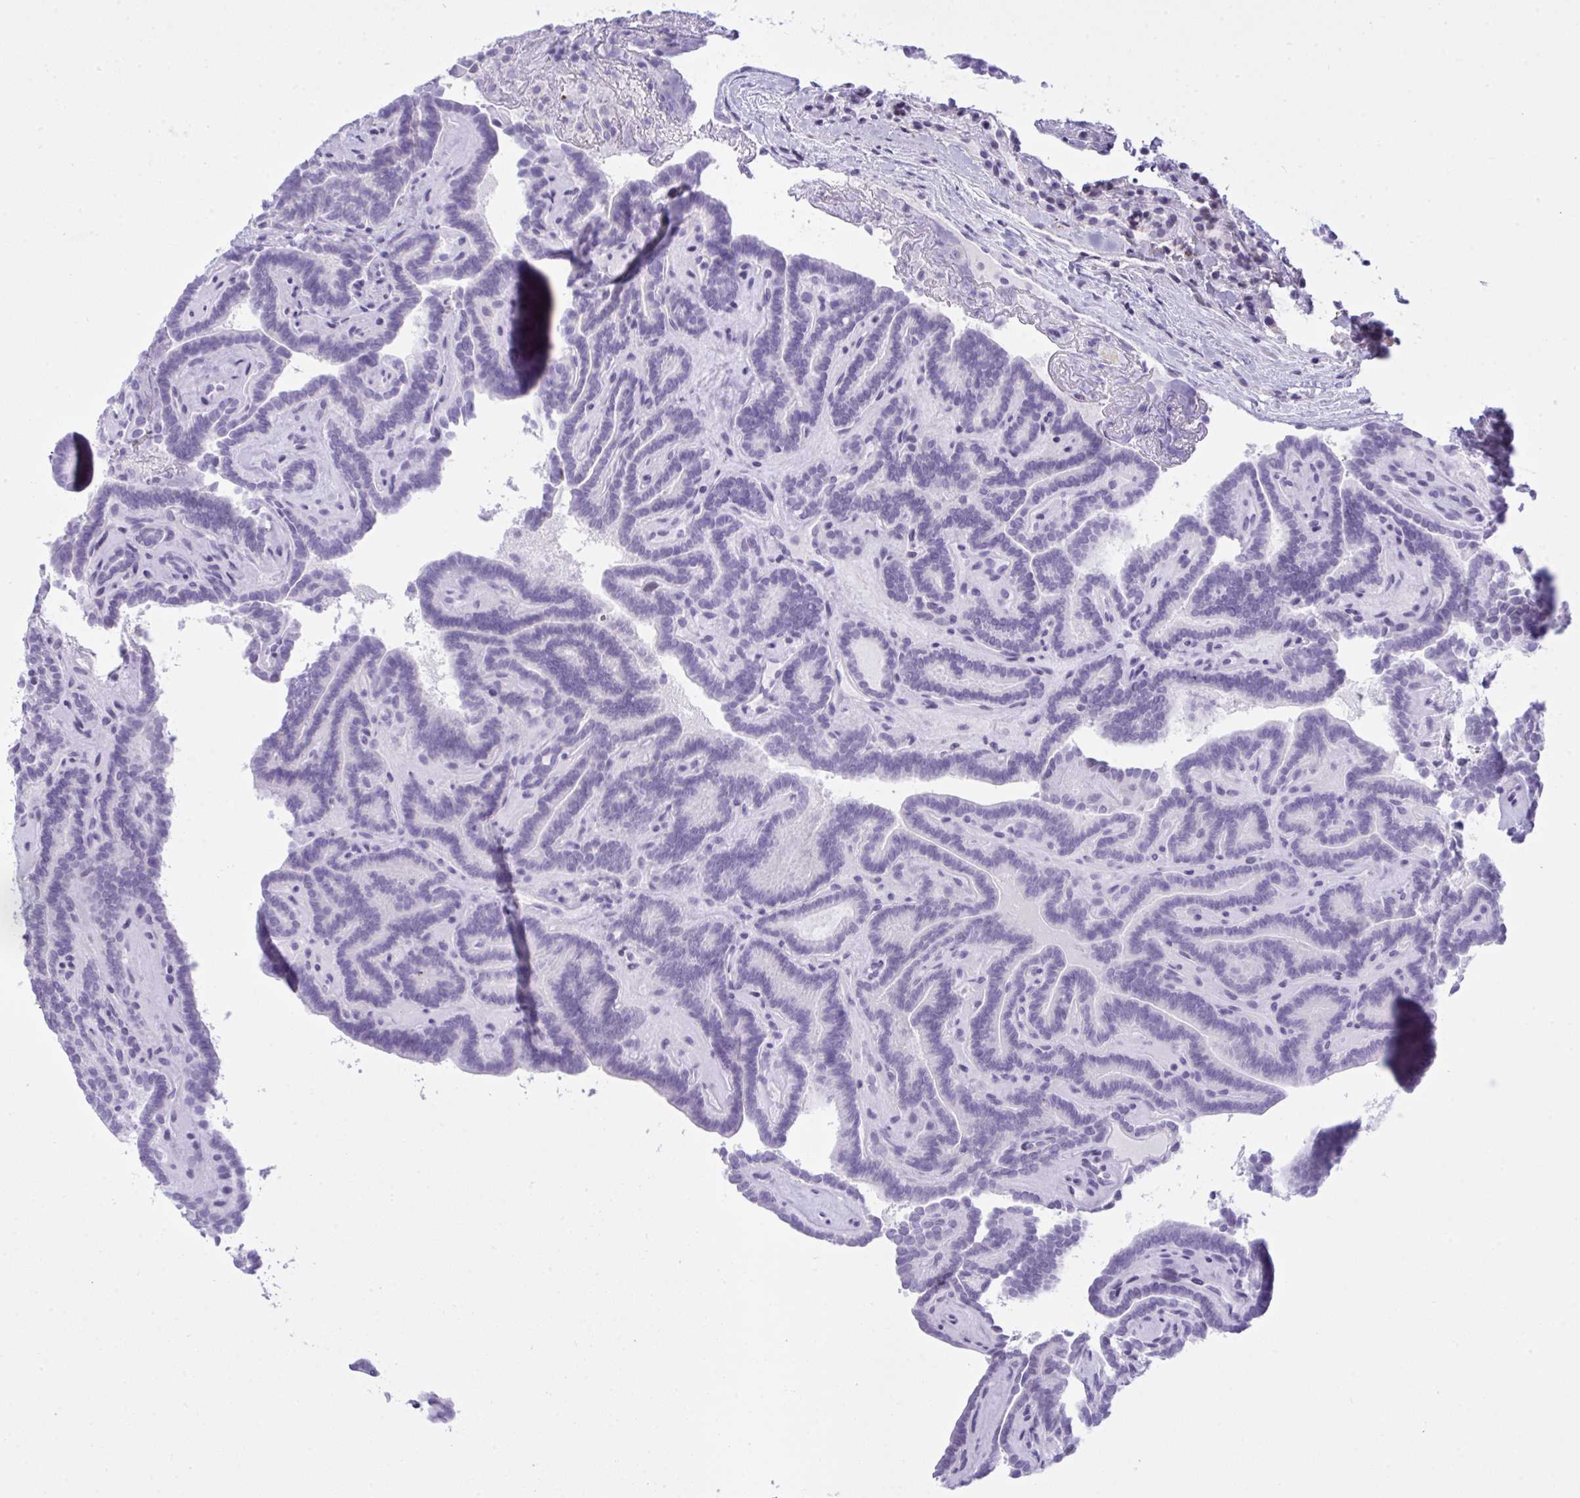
{"staining": {"intensity": "negative", "quantity": "none", "location": "none"}, "tissue": "thyroid cancer", "cell_type": "Tumor cells", "image_type": "cancer", "snomed": [{"axis": "morphology", "description": "Papillary adenocarcinoma, NOS"}, {"axis": "topography", "description": "Thyroid gland"}], "caption": "A high-resolution image shows IHC staining of papillary adenocarcinoma (thyroid), which displays no significant expression in tumor cells. (DAB immunohistochemistry, high magnification).", "gene": "ELN", "patient": {"sex": "female", "age": 21}}